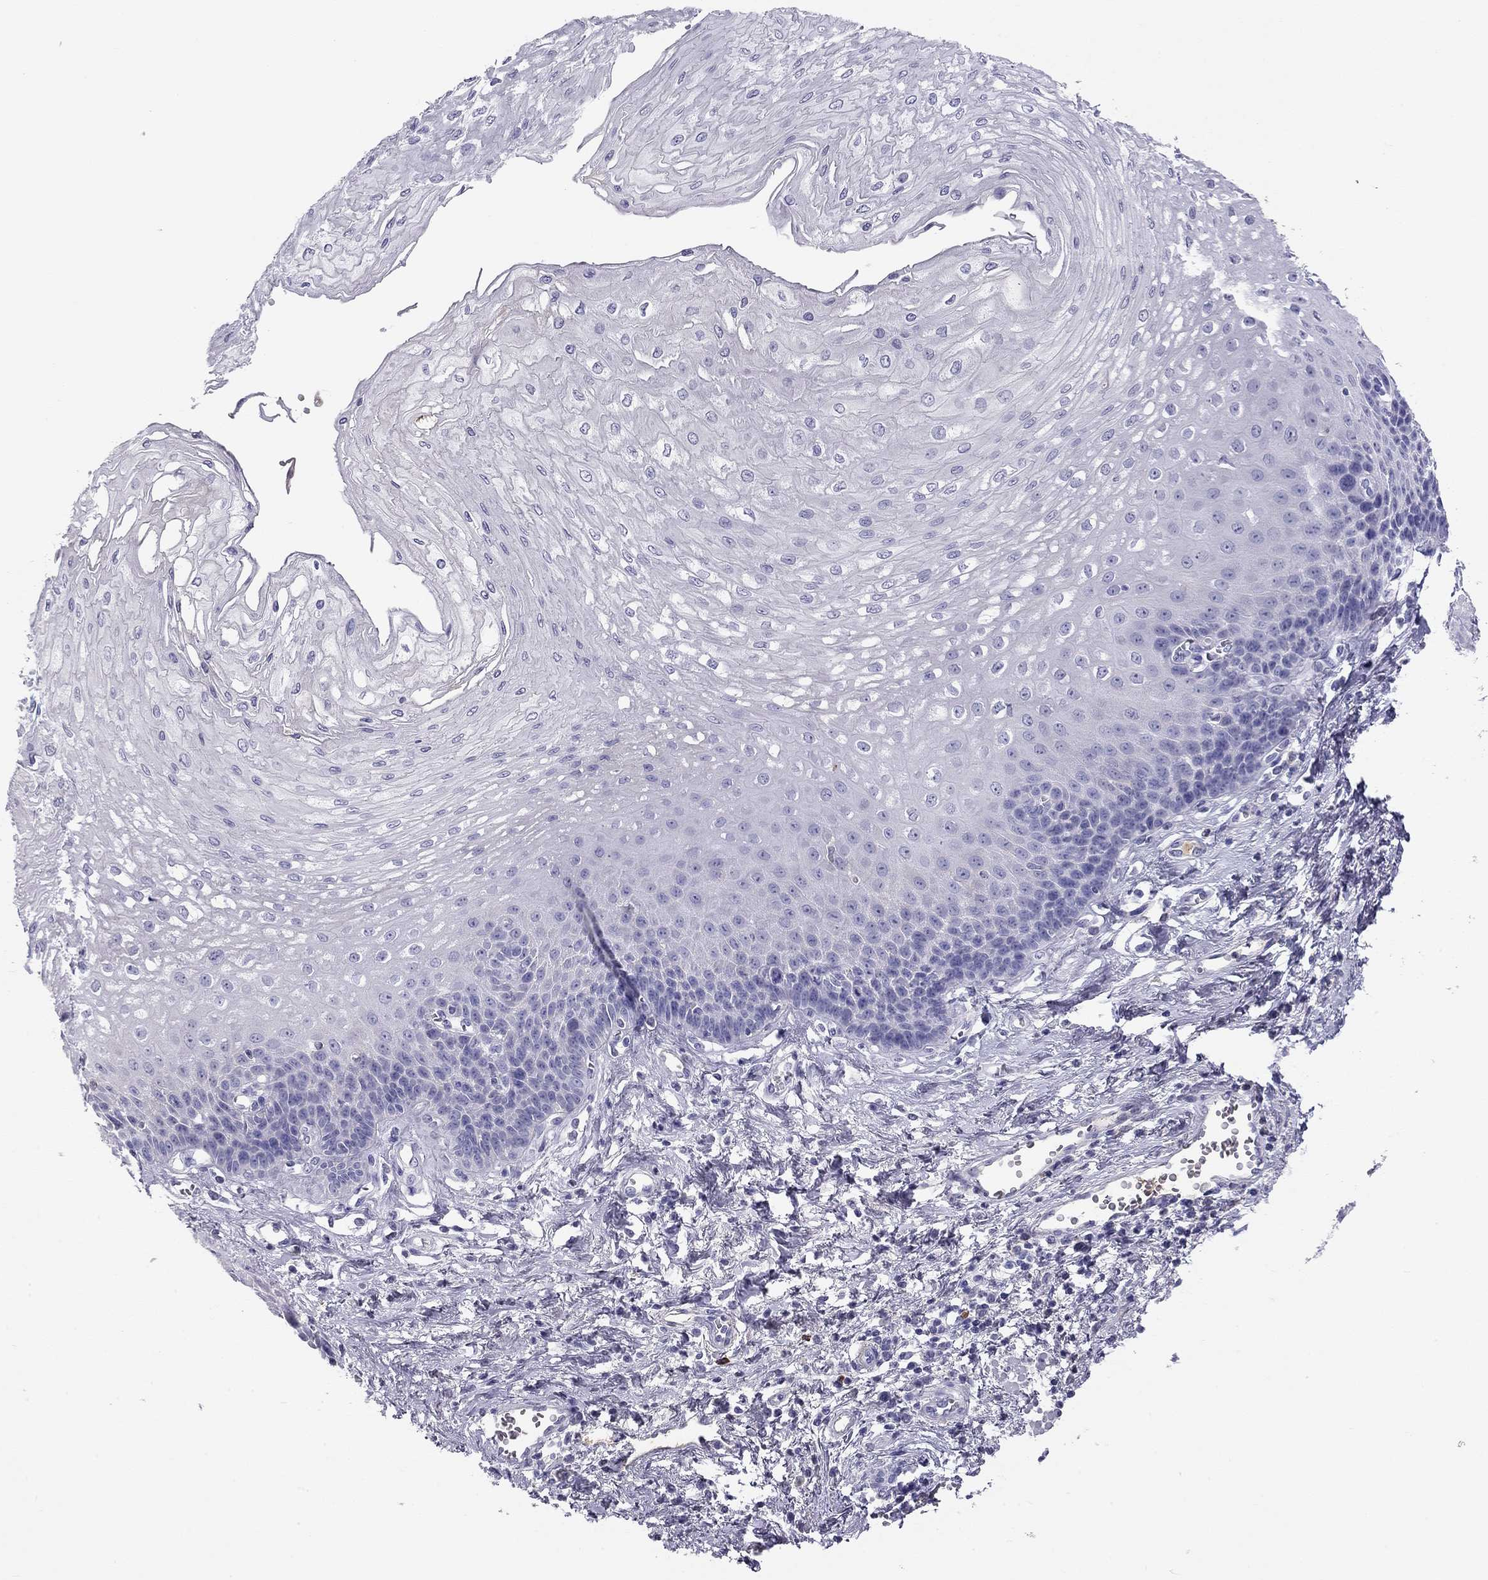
{"staining": {"intensity": "negative", "quantity": "none", "location": "none"}, "tissue": "esophagus", "cell_type": "Squamous epithelial cells", "image_type": "normal", "snomed": [{"axis": "morphology", "description": "Normal tissue, NOS"}, {"axis": "topography", "description": "Esophagus"}], "caption": "DAB (3,3'-diaminobenzidine) immunohistochemical staining of normal esophagus reveals no significant positivity in squamous epithelial cells.", "gene": "KLRG1", "patient": {"sex": "female", "age": 62}}